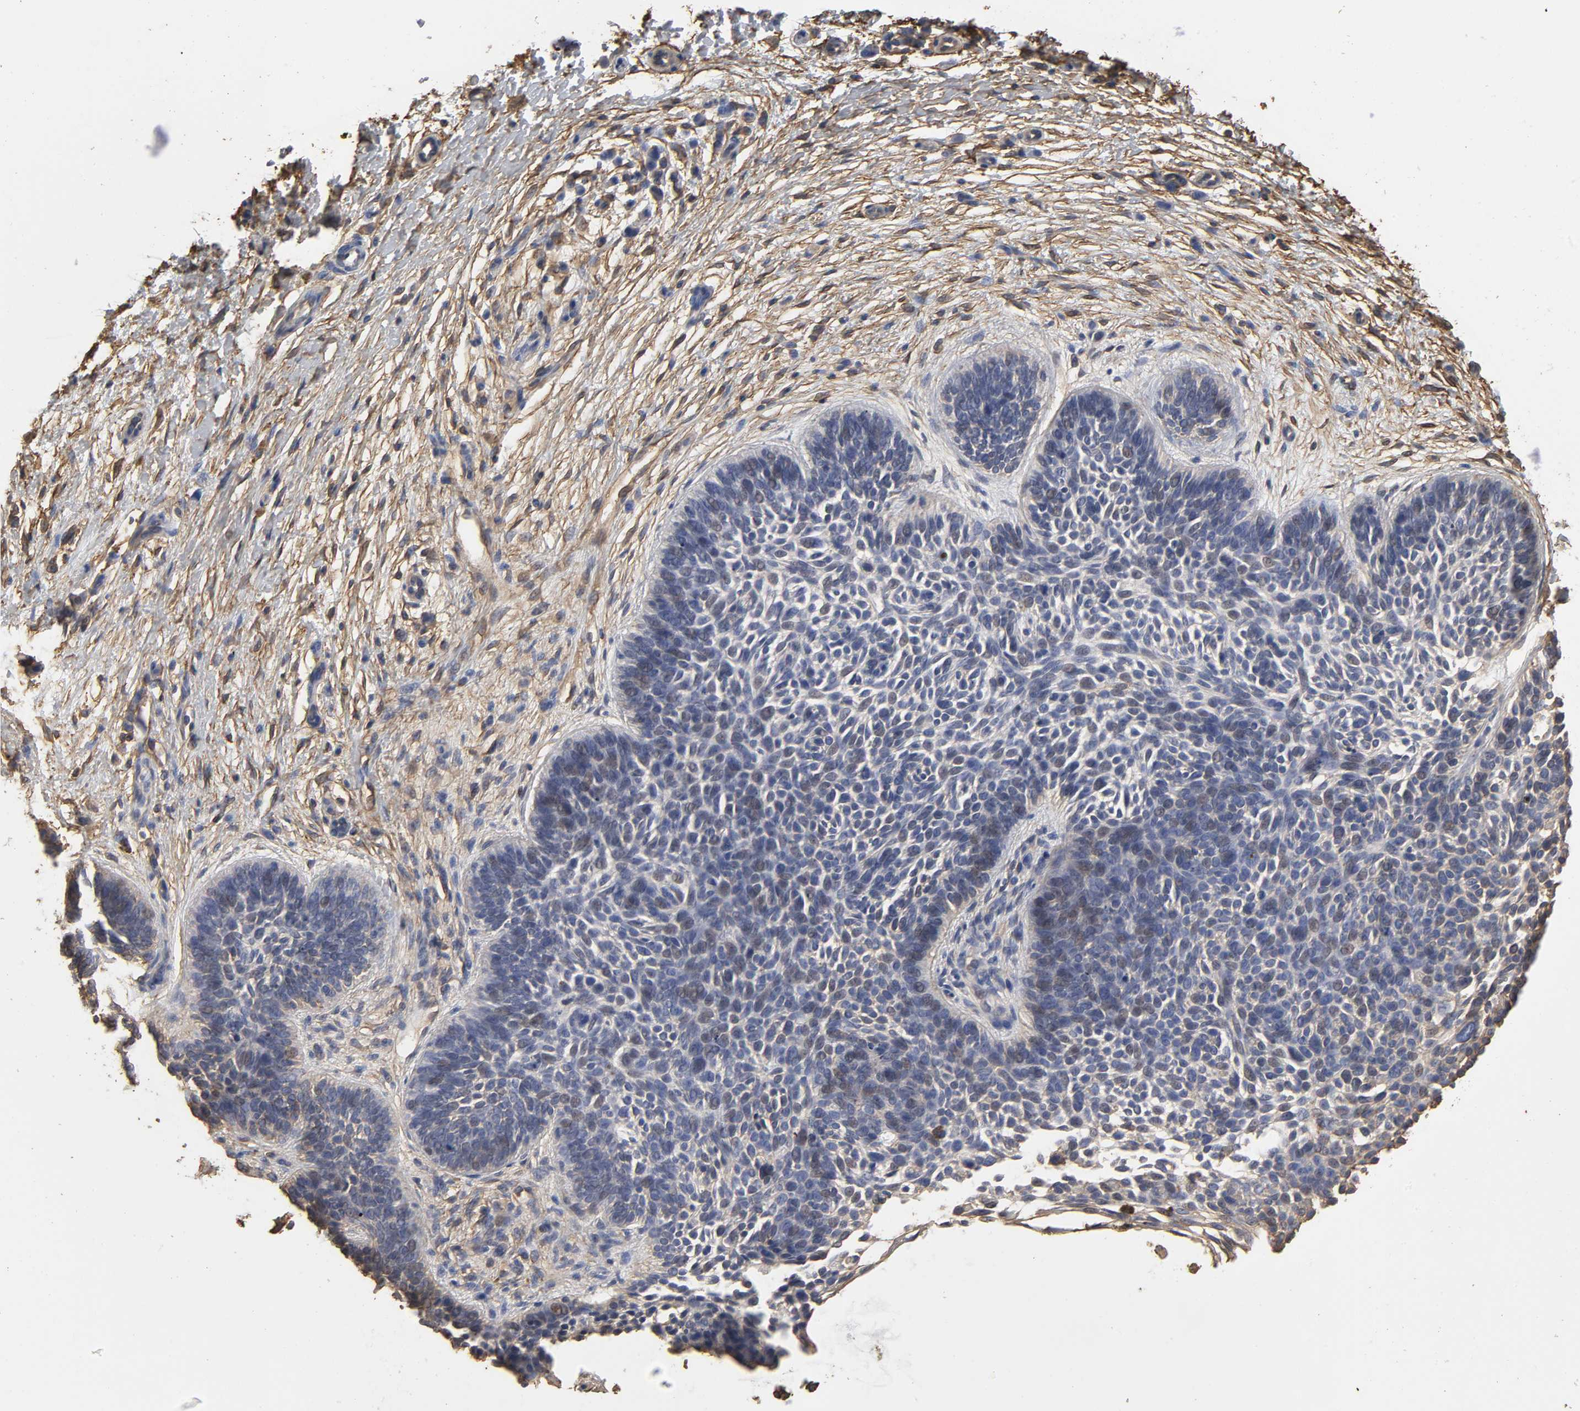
{"staining": {"intensity": "weak", "quantity": "<25%", "location": "nuclear"}, "tissue": "skin cancer", "cell_type": "Tumor cells", "image_type": "cancer", "snomed": [{"axis": "morphology", "description": "Basal cell carcinoma"}, {"axis": "topography", "description": "Skin"}], "caption": "Human skin basal cell carcinoma stained for a protein using immunohistochemistry displays no expression in tumor cells.", "gene": "ANXA2", "patient": {"sex": "female", "age": 79}}